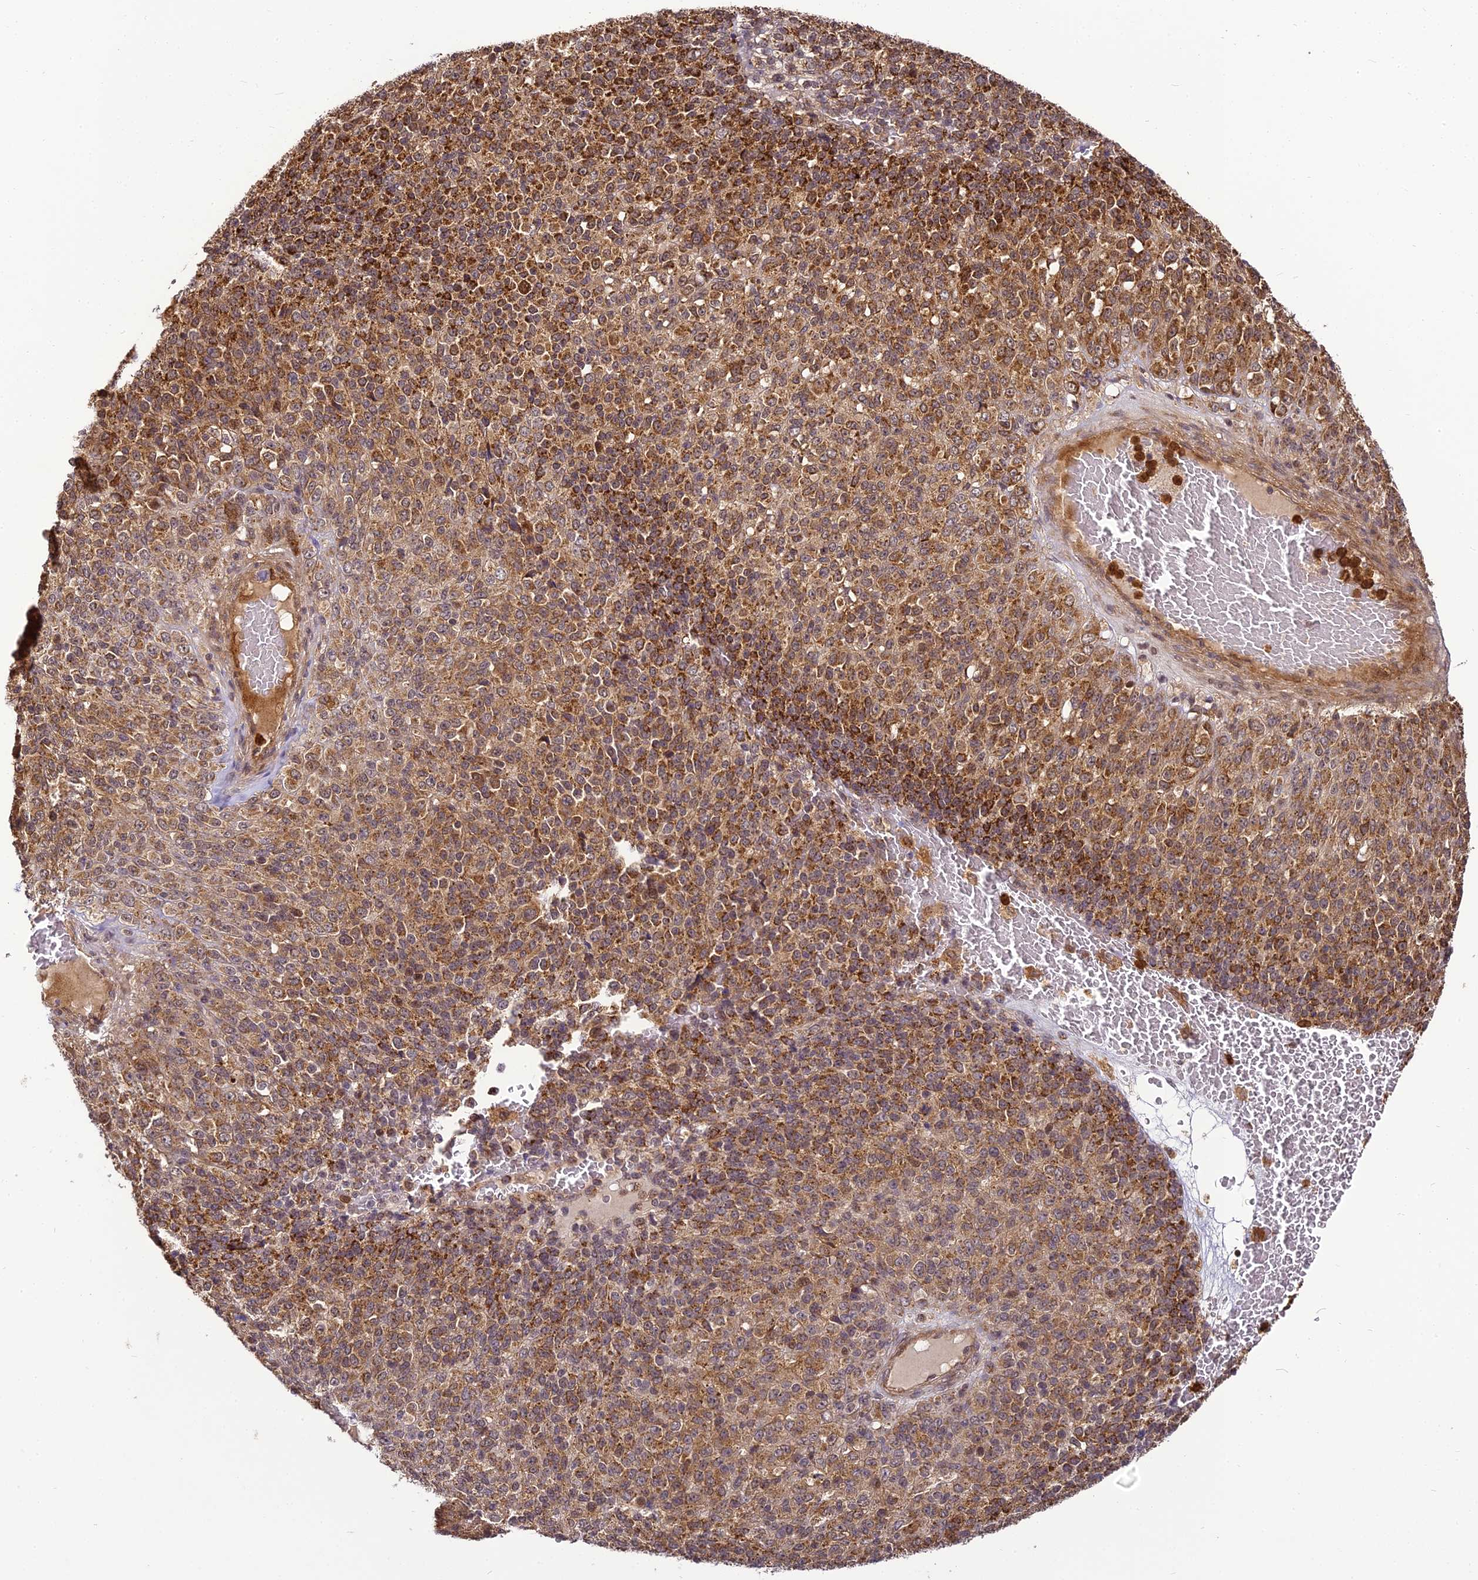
{"staining": {"intensity": "moderate", "quantity": "25%-75%", "location": "cytoplasmic/membranous"}, "tissue": "melanoma", "cell_type": "Tumor cells", "image_type": "cancer", "snomed": [{"axis": "morphology", "description": "Malignant melanoma, Metastatic site"}, {"axis": "topography", "description": "Brain"}], "caption": "DAB immunohistochemical staining of malignant melanoma (metastatic site) reveals moderate cytoplasmic/membranous protein positivity in approximately 25%-75% of tumor cells.", "gene": "BCDIN3D", "patient": {"sex": "female", "age": 56}}